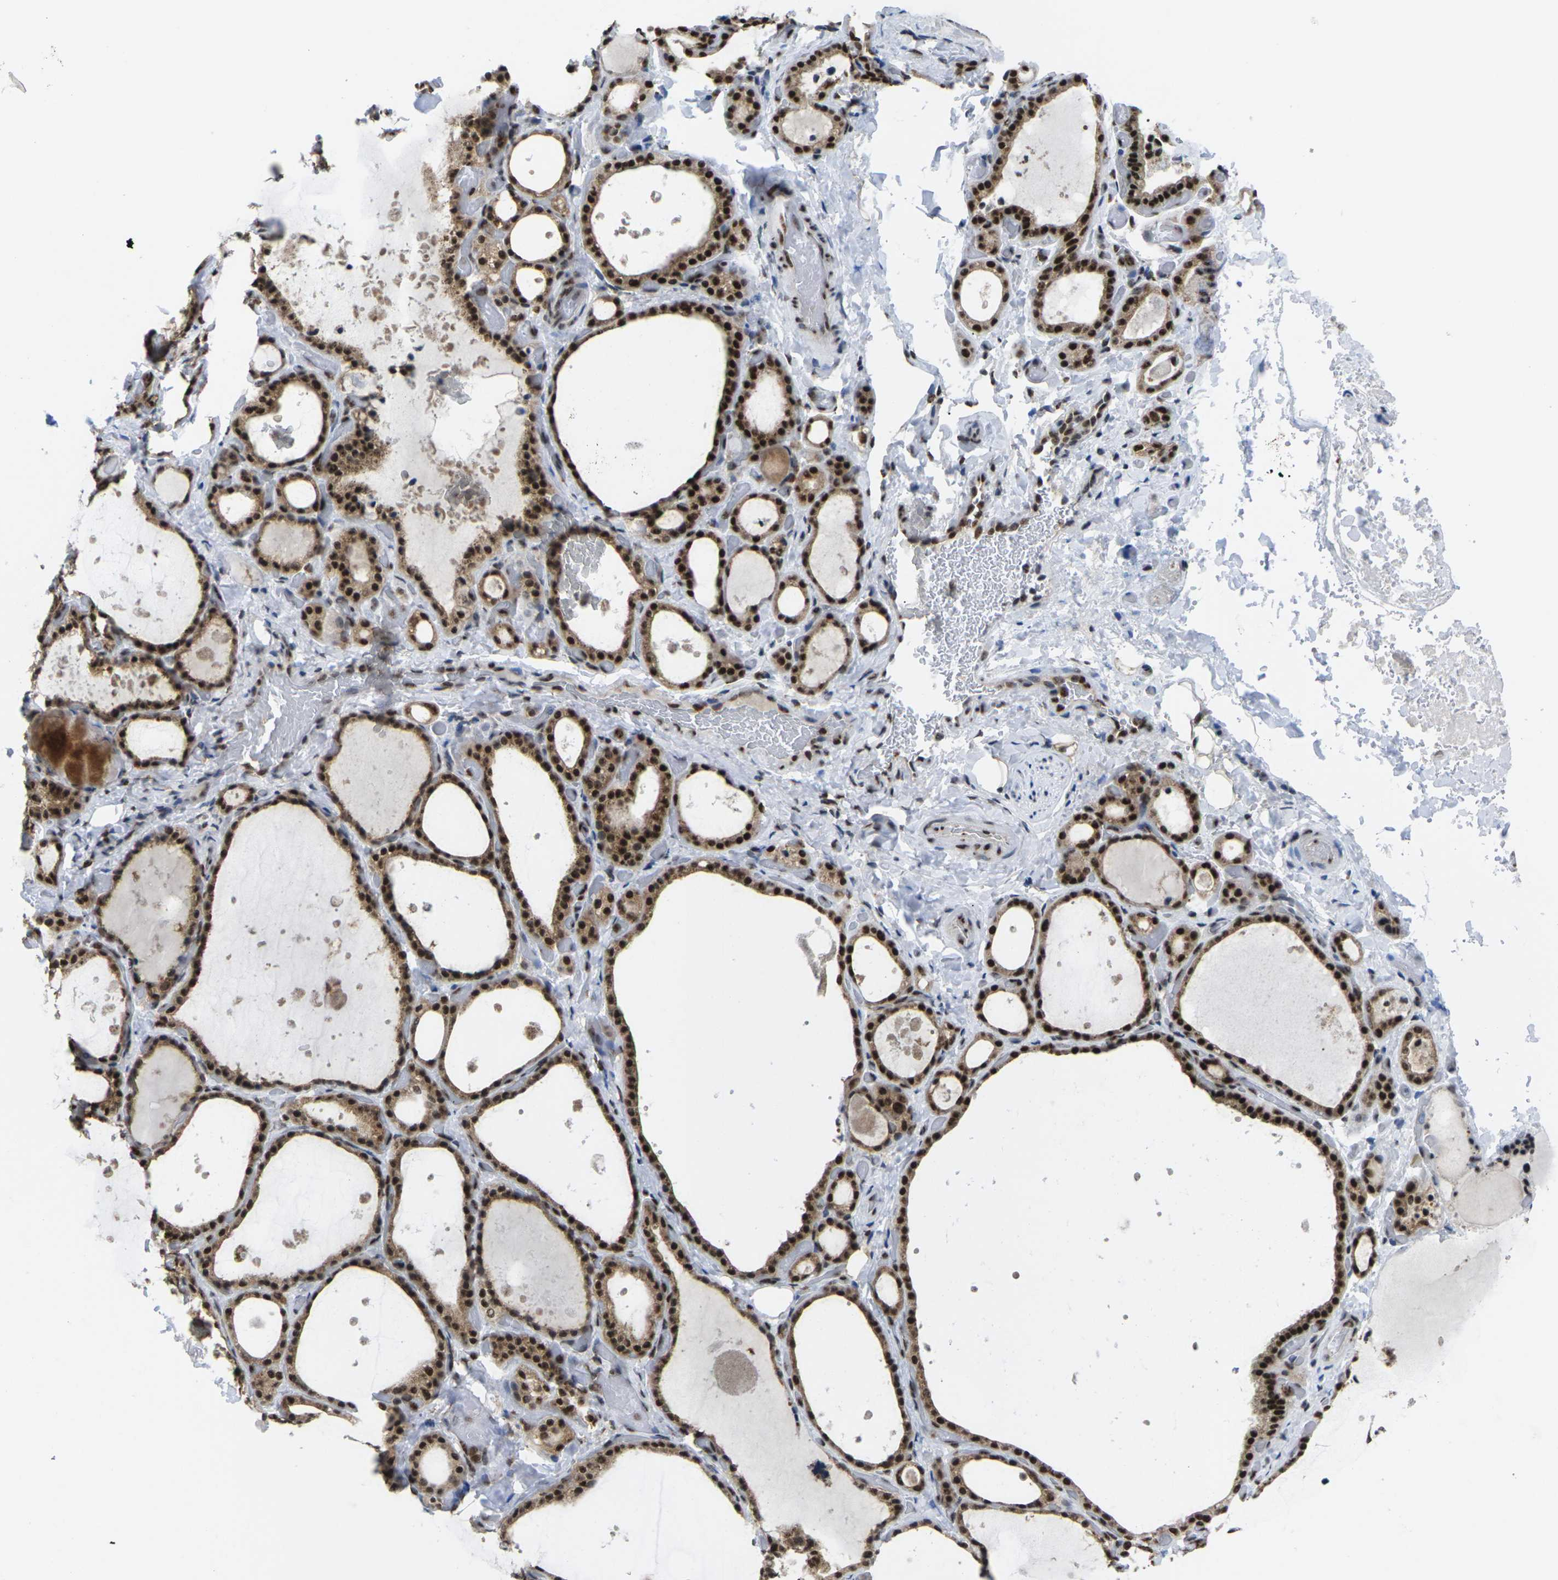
{"staining": {"intensity": "strong", "quantity": ">75%", "location": "cytoplasmic/membranous,nuclear"}, "tissue": "thyroid gland", "cell_type": "Glandular cells", "image_type": "normal", "snomed": [{"axis": "morphology", "description": "Normal tissue, NOS"}, {"axis": "topography", "description": "Thyroid gland"}], "caption": "IHC histopathology image of benign human thyroid gland stained for a protein (brown), which reveals high levels of strong cytoplasmic/membranous,nuclear staining in approximately >75% of glandular cells.", "gene": "MAGOH", "patient": {"sex": "female", "age": 44}}